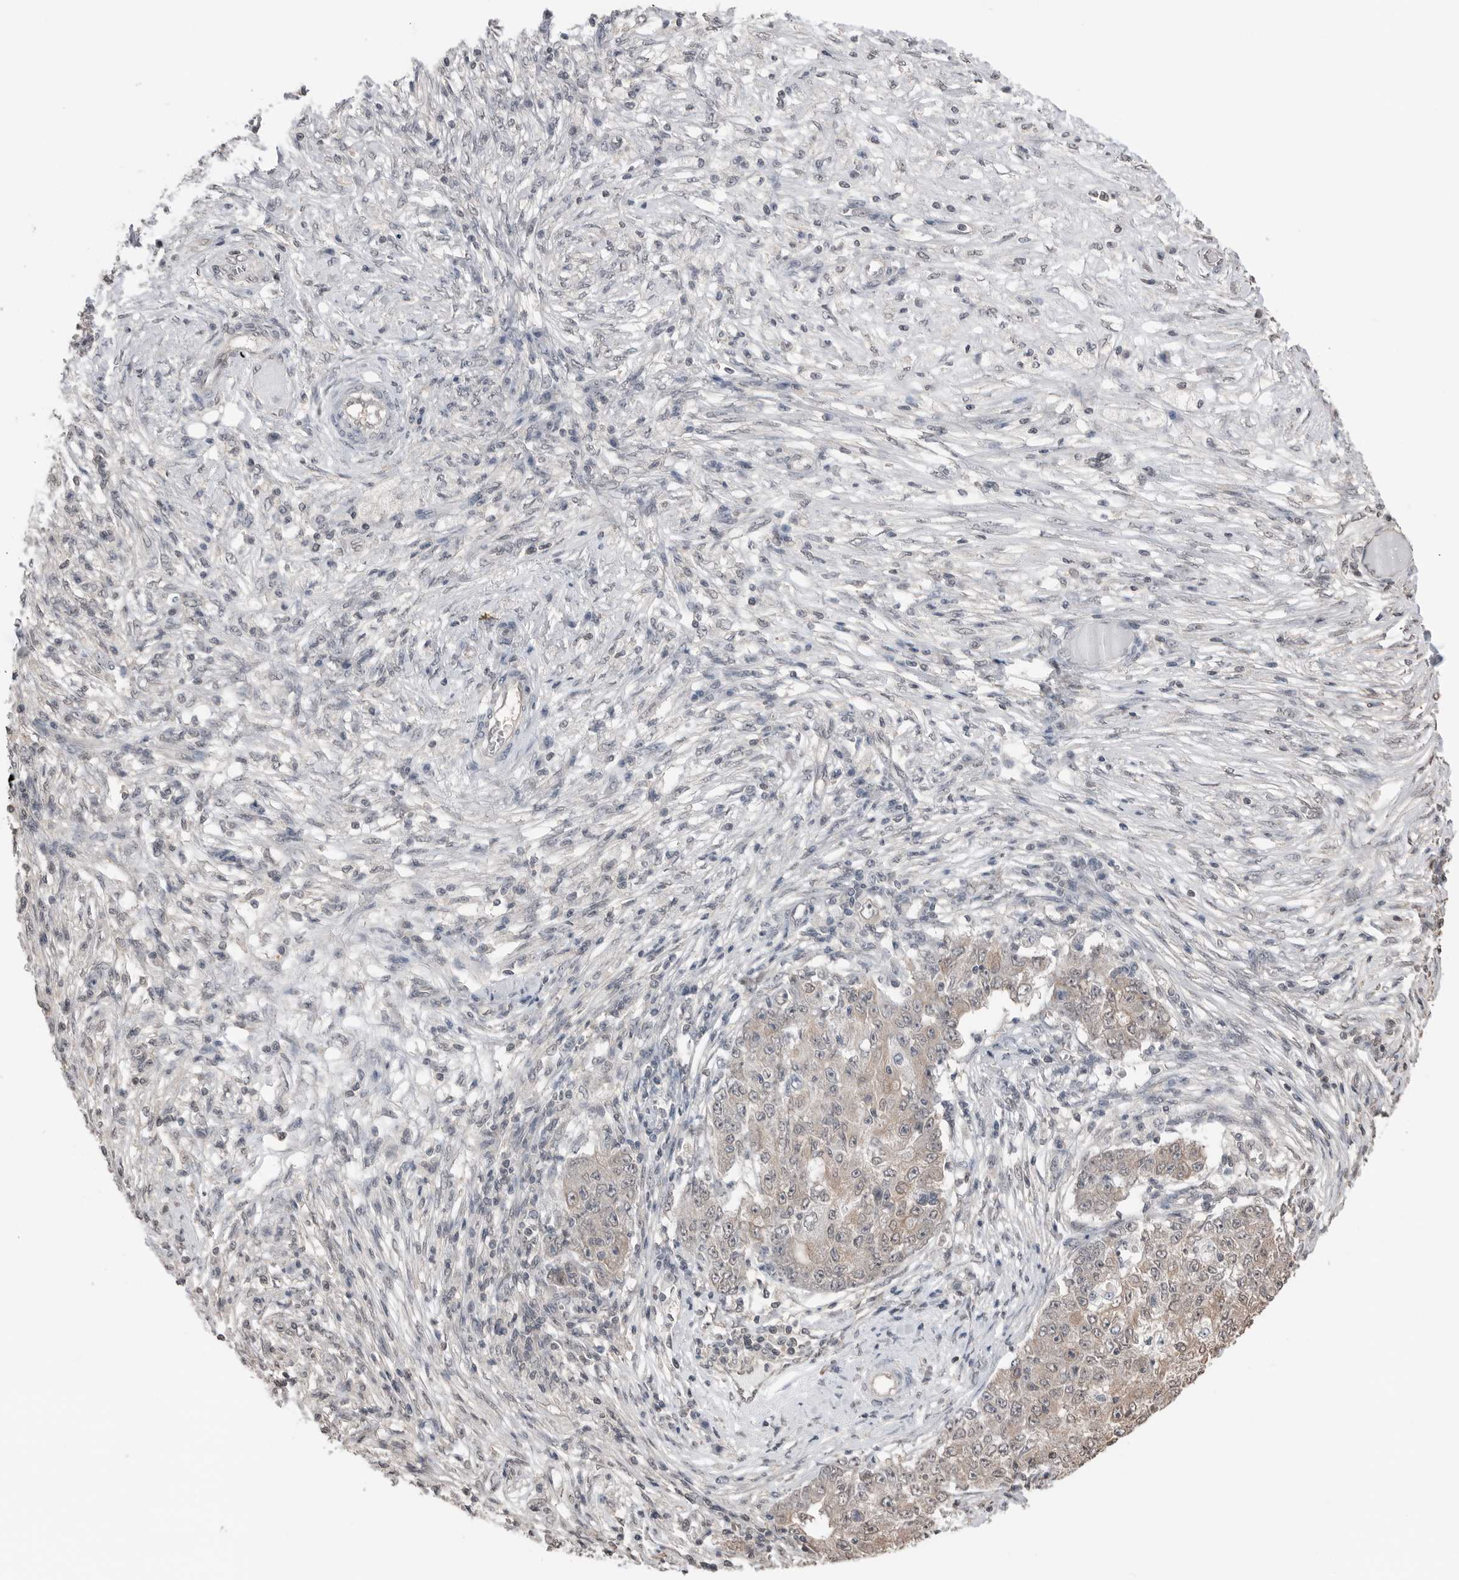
{"staining": {"intensity": "weak", "quantity": "<25%", "location": "nuclear"}, "tissue": "ovarian cancer", "cell_type": "Tumor cells", "image_type": "cancer", "snomed": [{"axis": "morphology", "description": "Carcinoma, endometroid"}, {"axis": "topography", "description": "Ovary"}], "caption": "A high-resolution photomicrograph shows IHC staining of ovarian cancer (endometroid carcinoma), which demonstrates no significant positivity in tumor cells.", "gene": "PEAK1", "patient": {"sex": "female", "age": 42}}